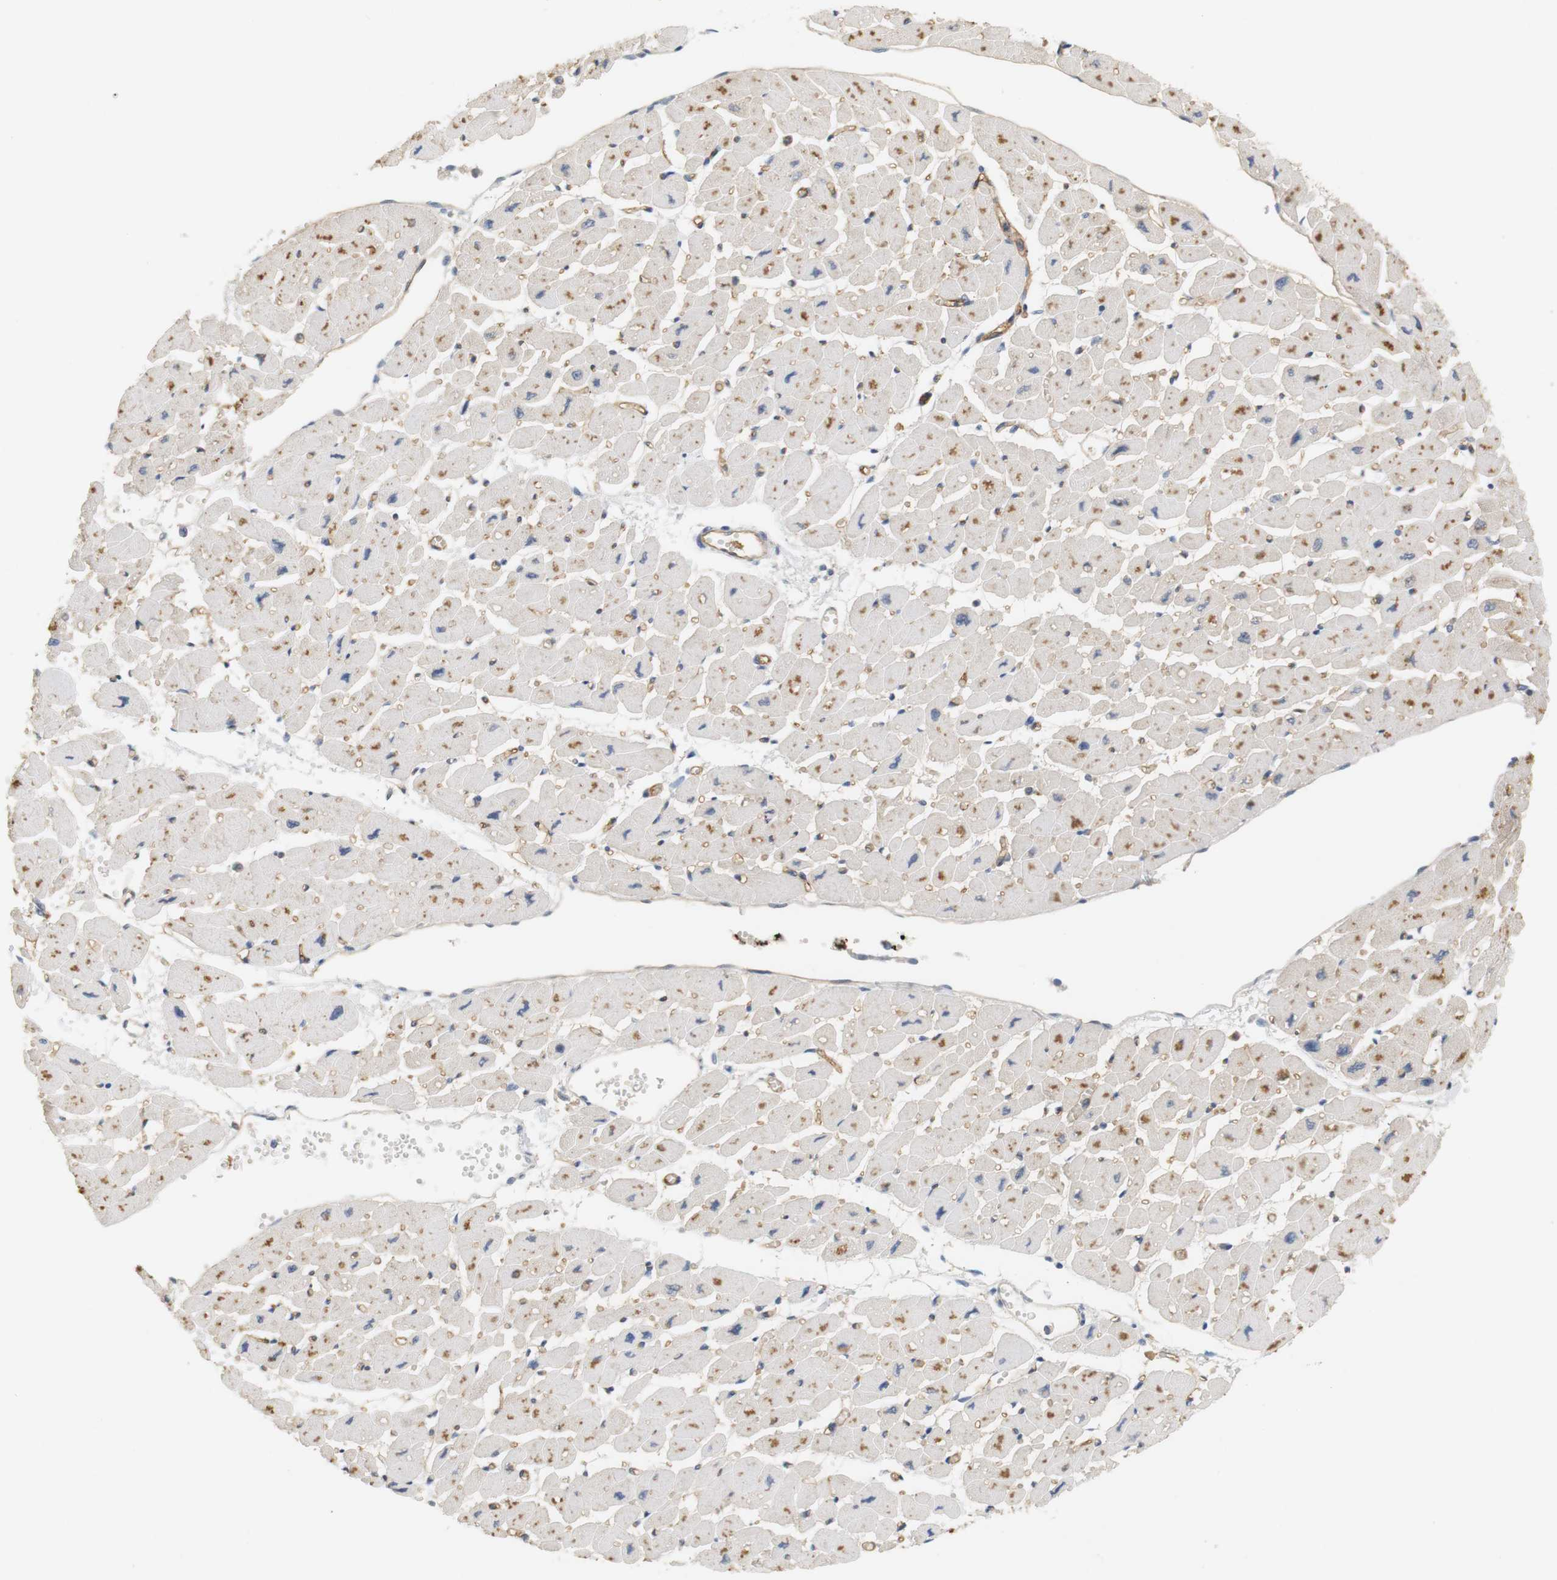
{"staining": {"intensity": "weak", "quantity": ">75%", "location": "cytoplasmic/membranous"}, "tissue": "heart muscle", "cell_type": "Cardiomyocytes", "image_type": "normal", "snomed": [{"axis": "morphology", "description": "Normal tissue, NOS"}, {"axis": "topography", "description": "Heart"}], "caption": "Protein analysis of benign heart muscle demonstrates weak cytoplasmic/membranous staining in approximately >75% of cardiomyocytes.", "gene": "OSR1", "patient": {"sex": "female", "age": 54}}